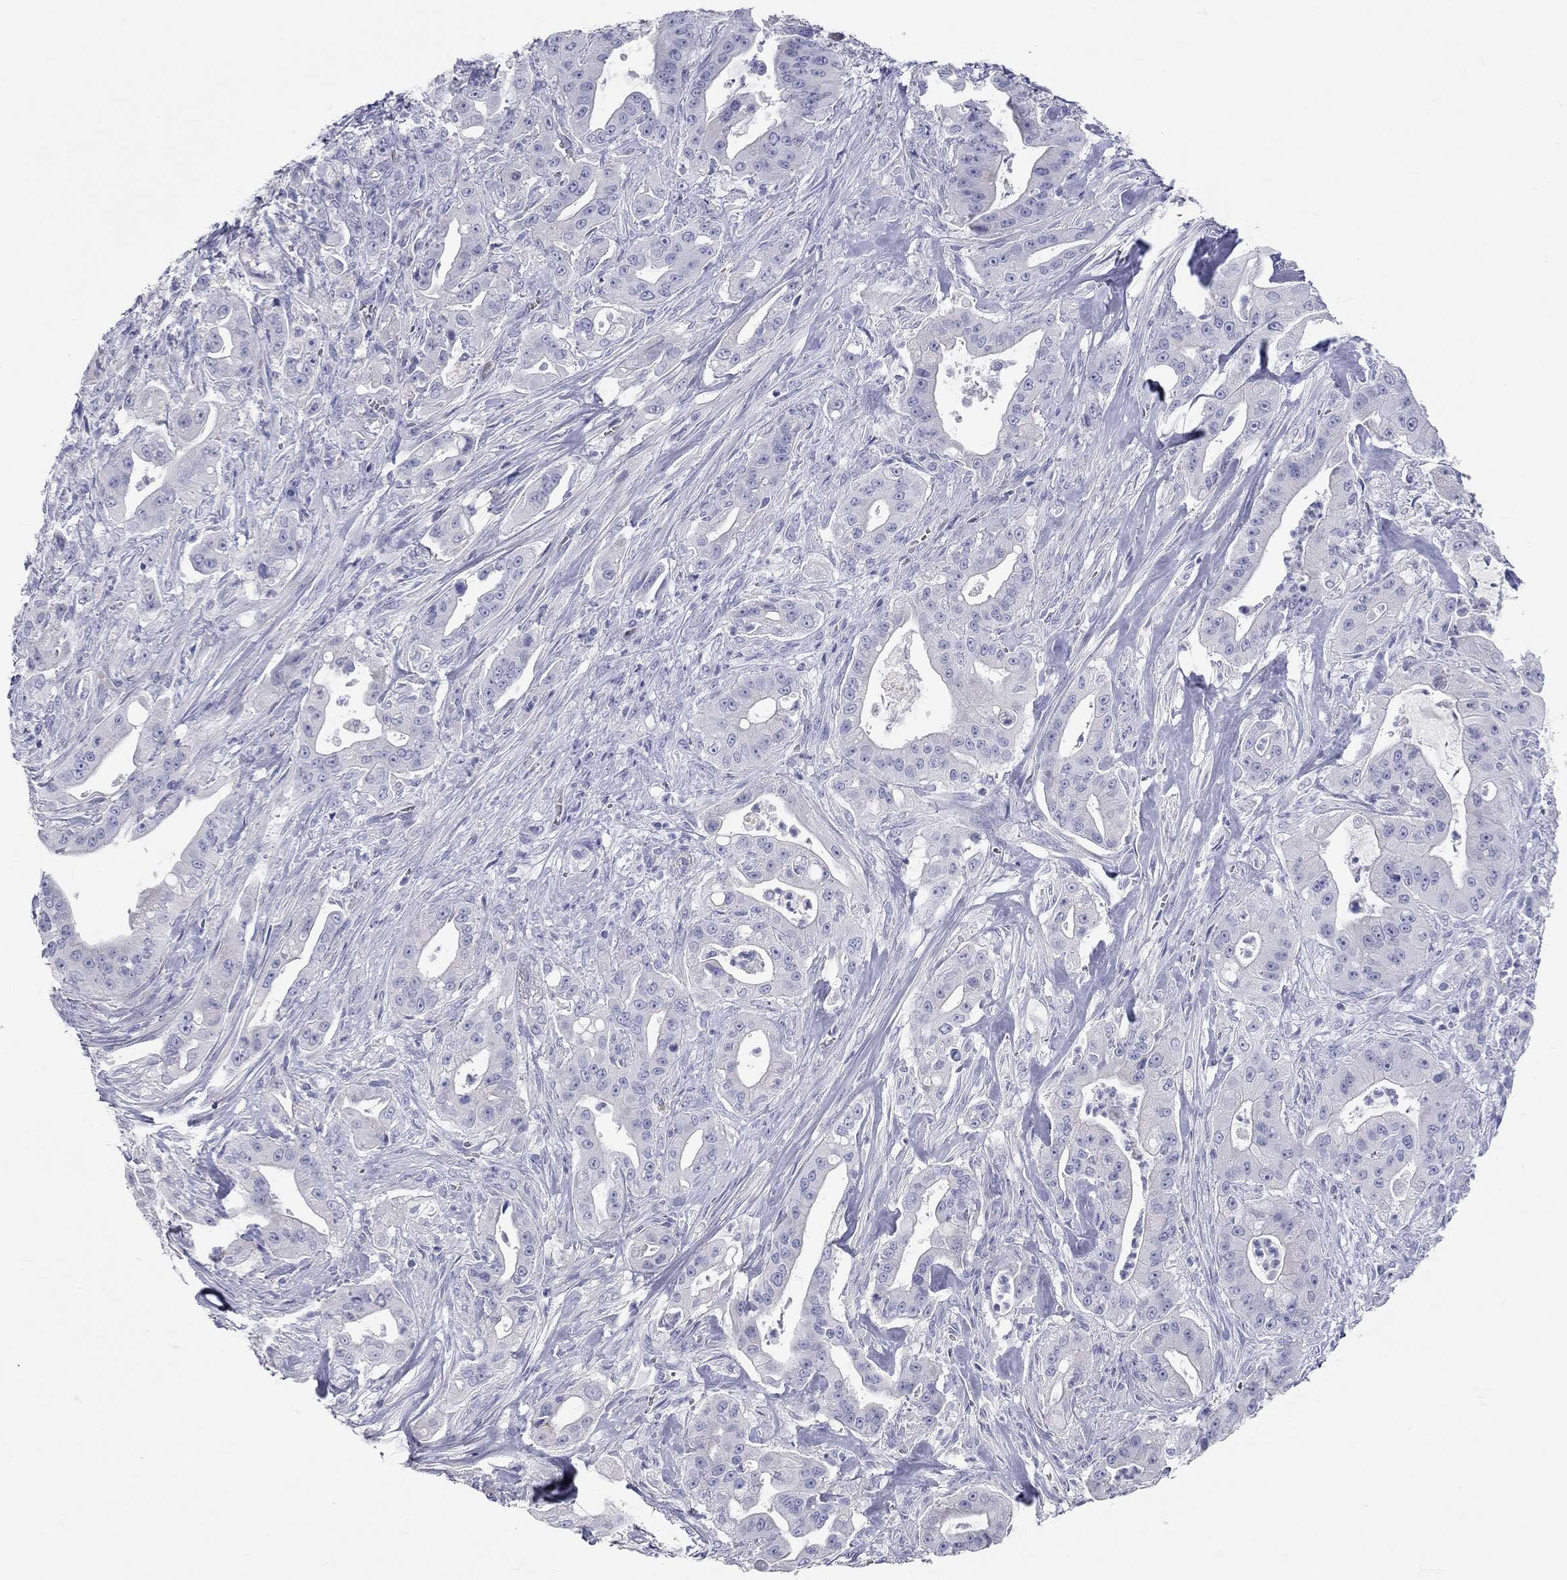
{"staining": {"intensity": "negative", "quantity": "none", "location": "none"}, "tissue": "pancreatic cancer", "cell_type": "Tumor cells", "image_type": "cancer", "snomed": [{"axis": "morphology", "description": "Normal tissue, NOS"}, {"axis": "morphology", "description": "Inflammation, NOS"}, {"axis": "morphology", "description": "Adenocarcinoma, NOS"}, {"axis": "topography", "description": "Pancreas"}], "caption": "This is an IHC image of human pancreatic cancer (adenocarcinoma). There is no expression in tumor cells.", "gene": "PCDHGC5", "patient": {"sex": "male", "age": 57}}